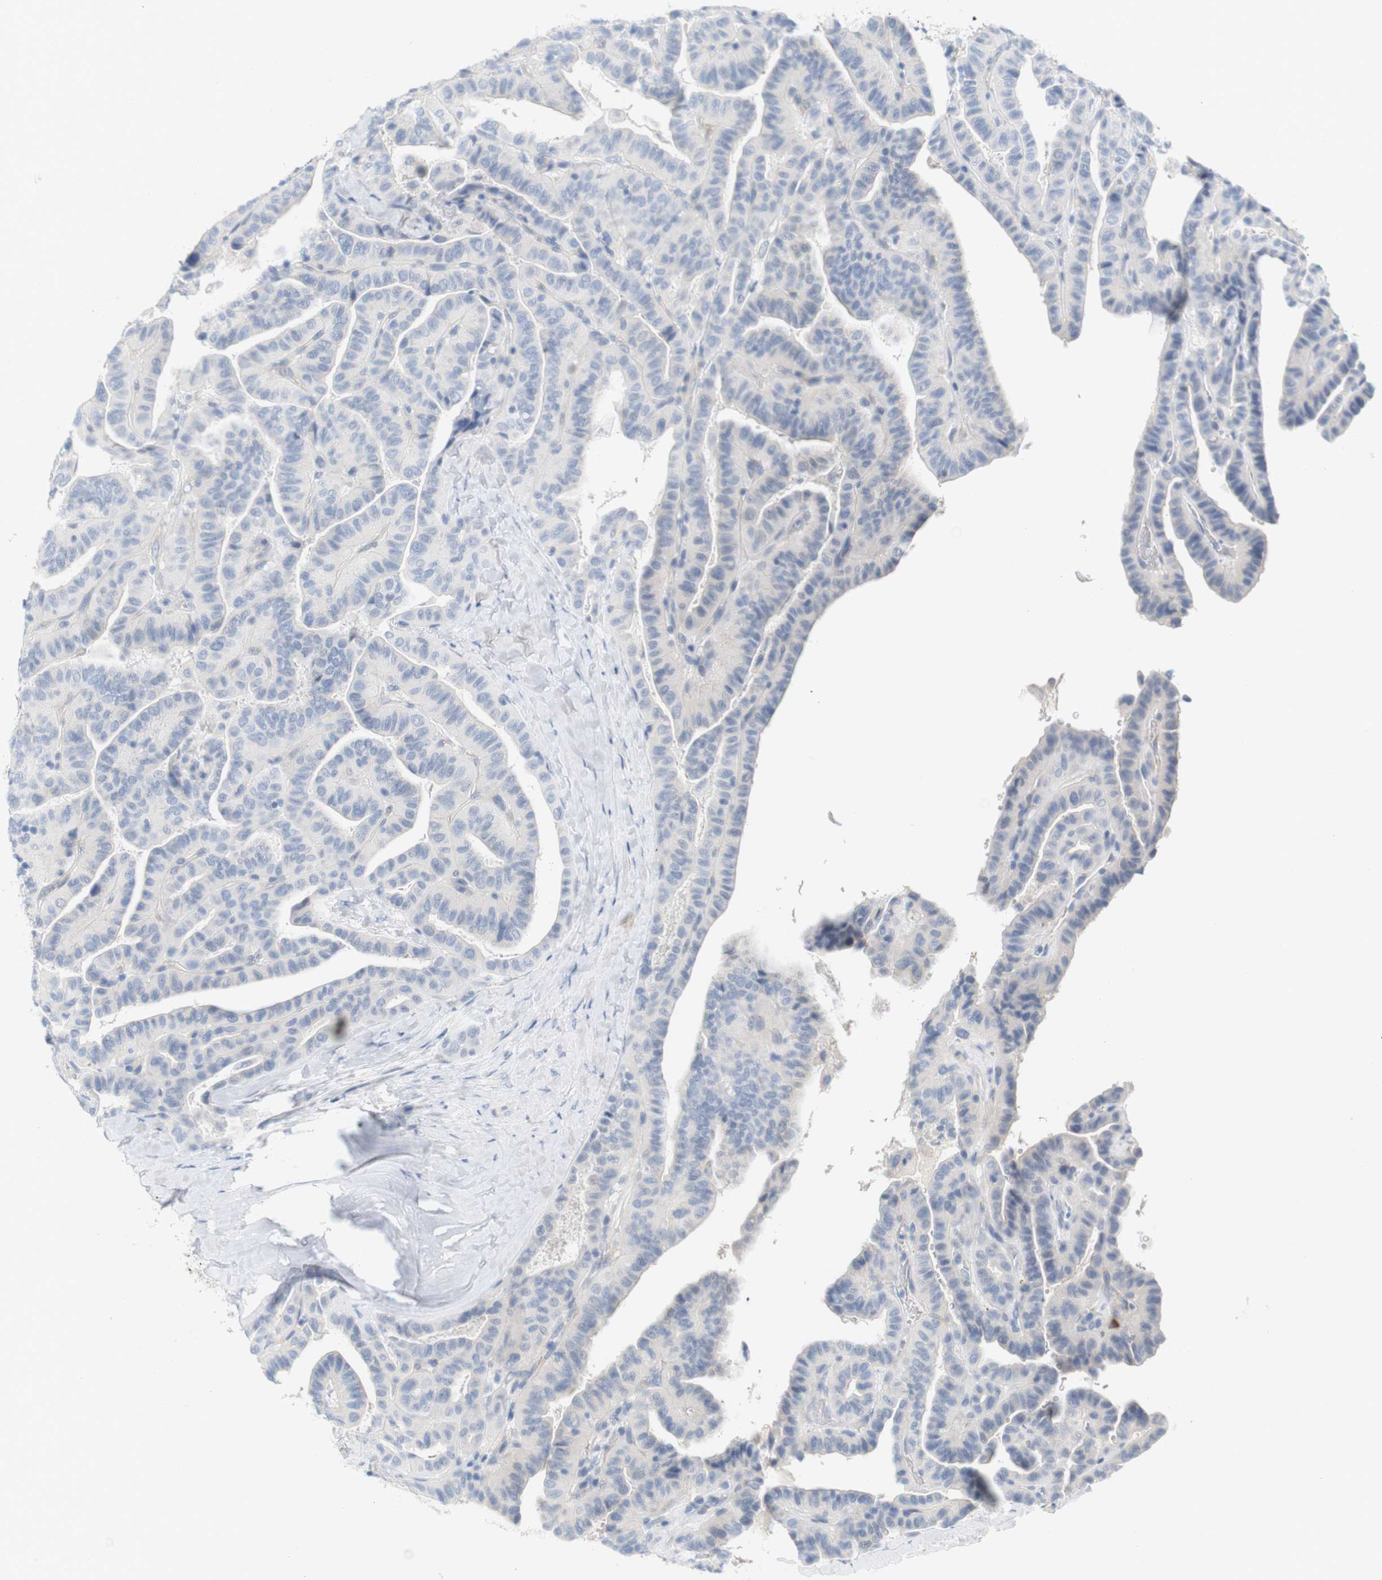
{"staining": {"intensity": "negative", "quantity": "none", "location": "none"}, "tissue": "thyroid cancer", "cell_type": "Tumor cells", "image_type": "cancer", "snomed": [{"axis": "morphology", "description": "Papillary adenocarcinoma, NOS"}, {"axis": "topography", "description": "Thyroid gland"}], "caption": "IHC micrograph of human papillary adenocarcinoma (thyroid) stained for a protein (brown), which demonstrates no positivity in tumor cells.", "gene": "RGS9", "patient": {"sex": "male", "age": 77}}